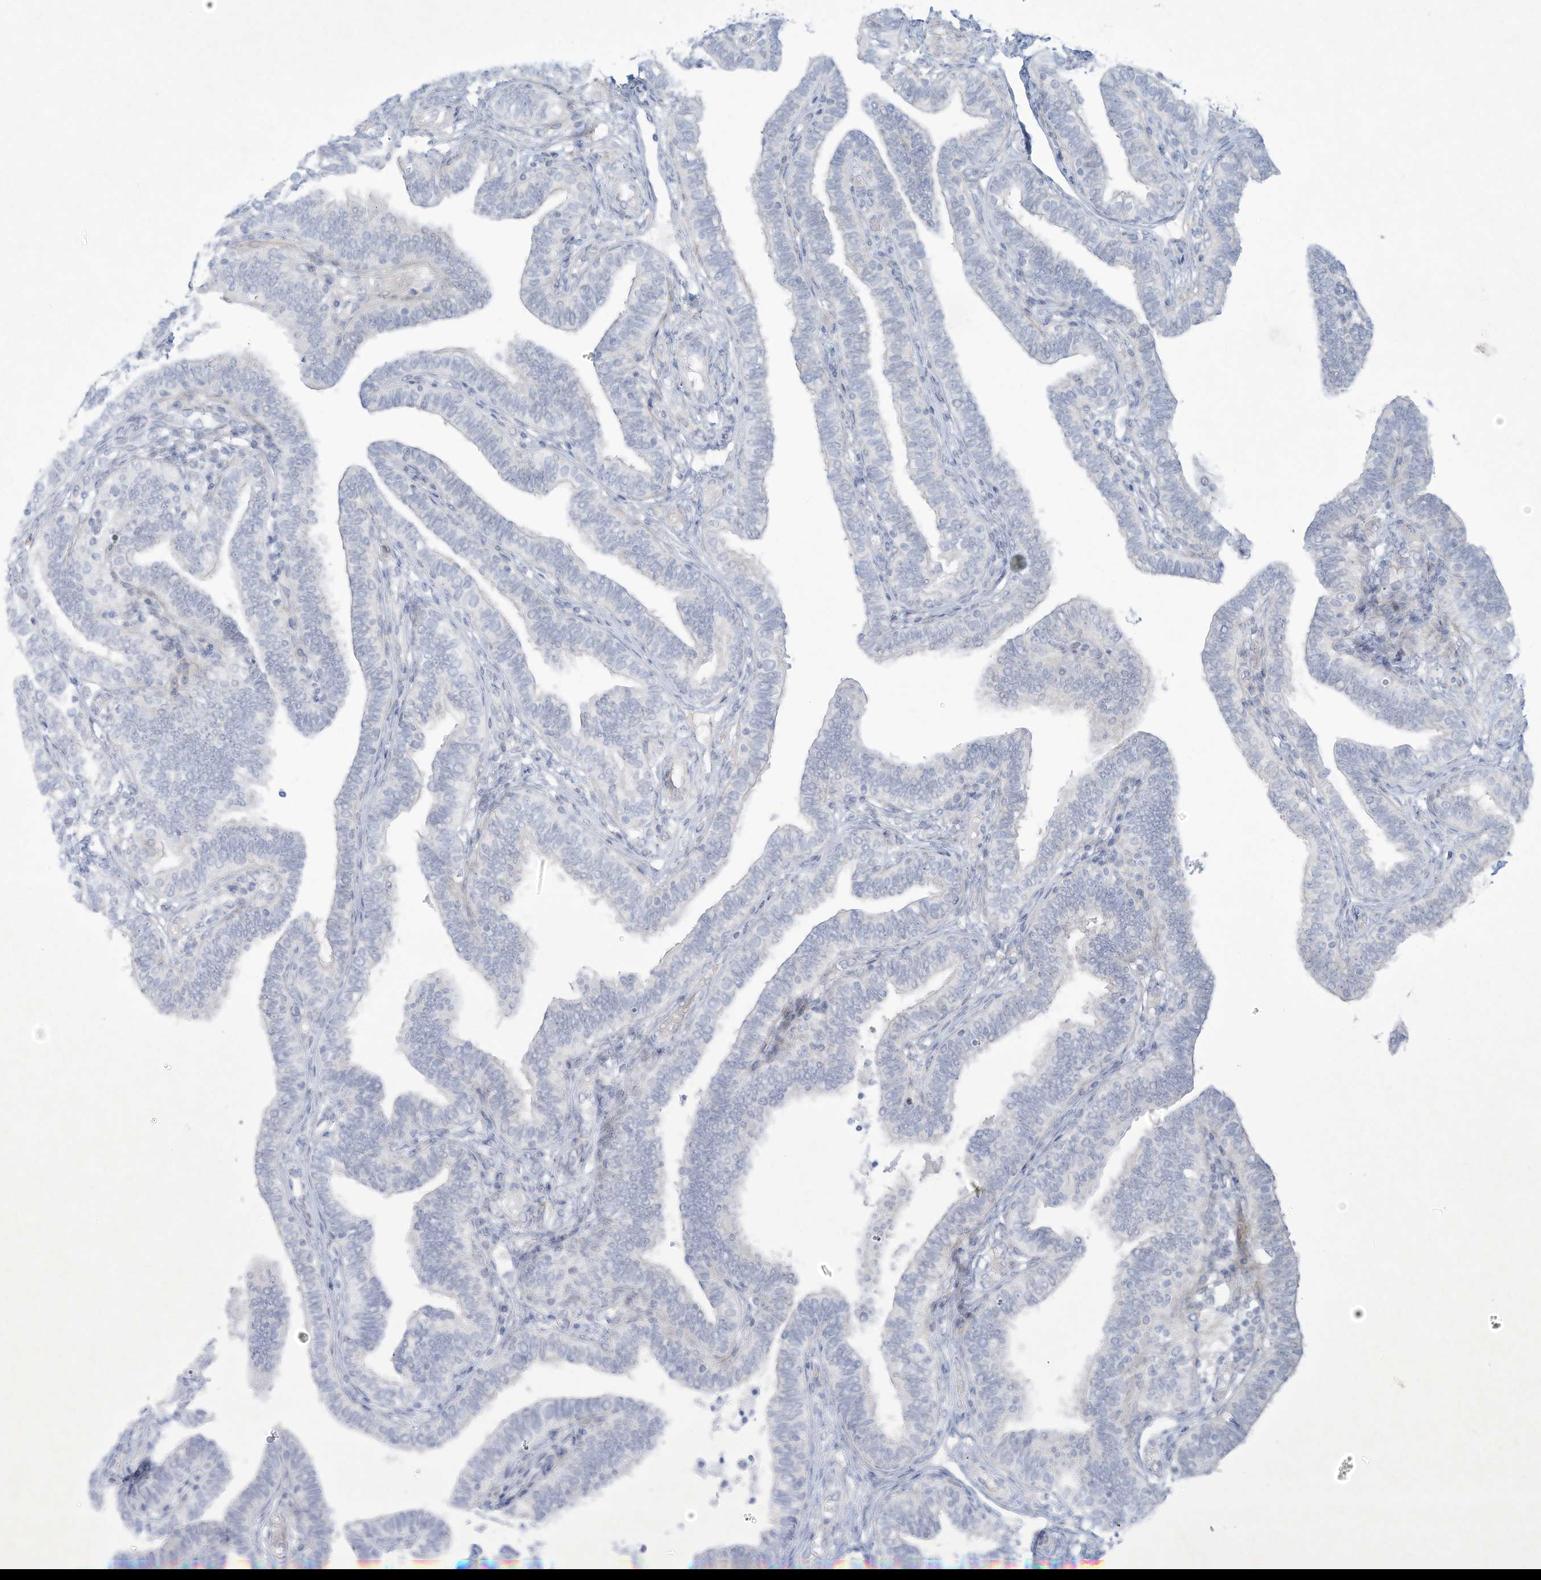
{"staining": {"intensity": "negative", "quantity": "none", "location": "none"}, "tissue": "fallopian tube", "cell_type": "Glandular cells", "image_type": "normal", "snomed": [{"axis": "morphology", "description": "Normal tissue, NOS"}, {"axis": "topography", "description": "Fallopian tube"}], "caption": "Immunohistochemistry micrograph of benign fallopian tube stained for a protein (brown), which displays no positivity in glandular cells. (DAB immunohistochemistry (IHC) with hematoxylin counter stain).", "gene": "PAX6", "patient": {"sex": "female", "age": 39}}